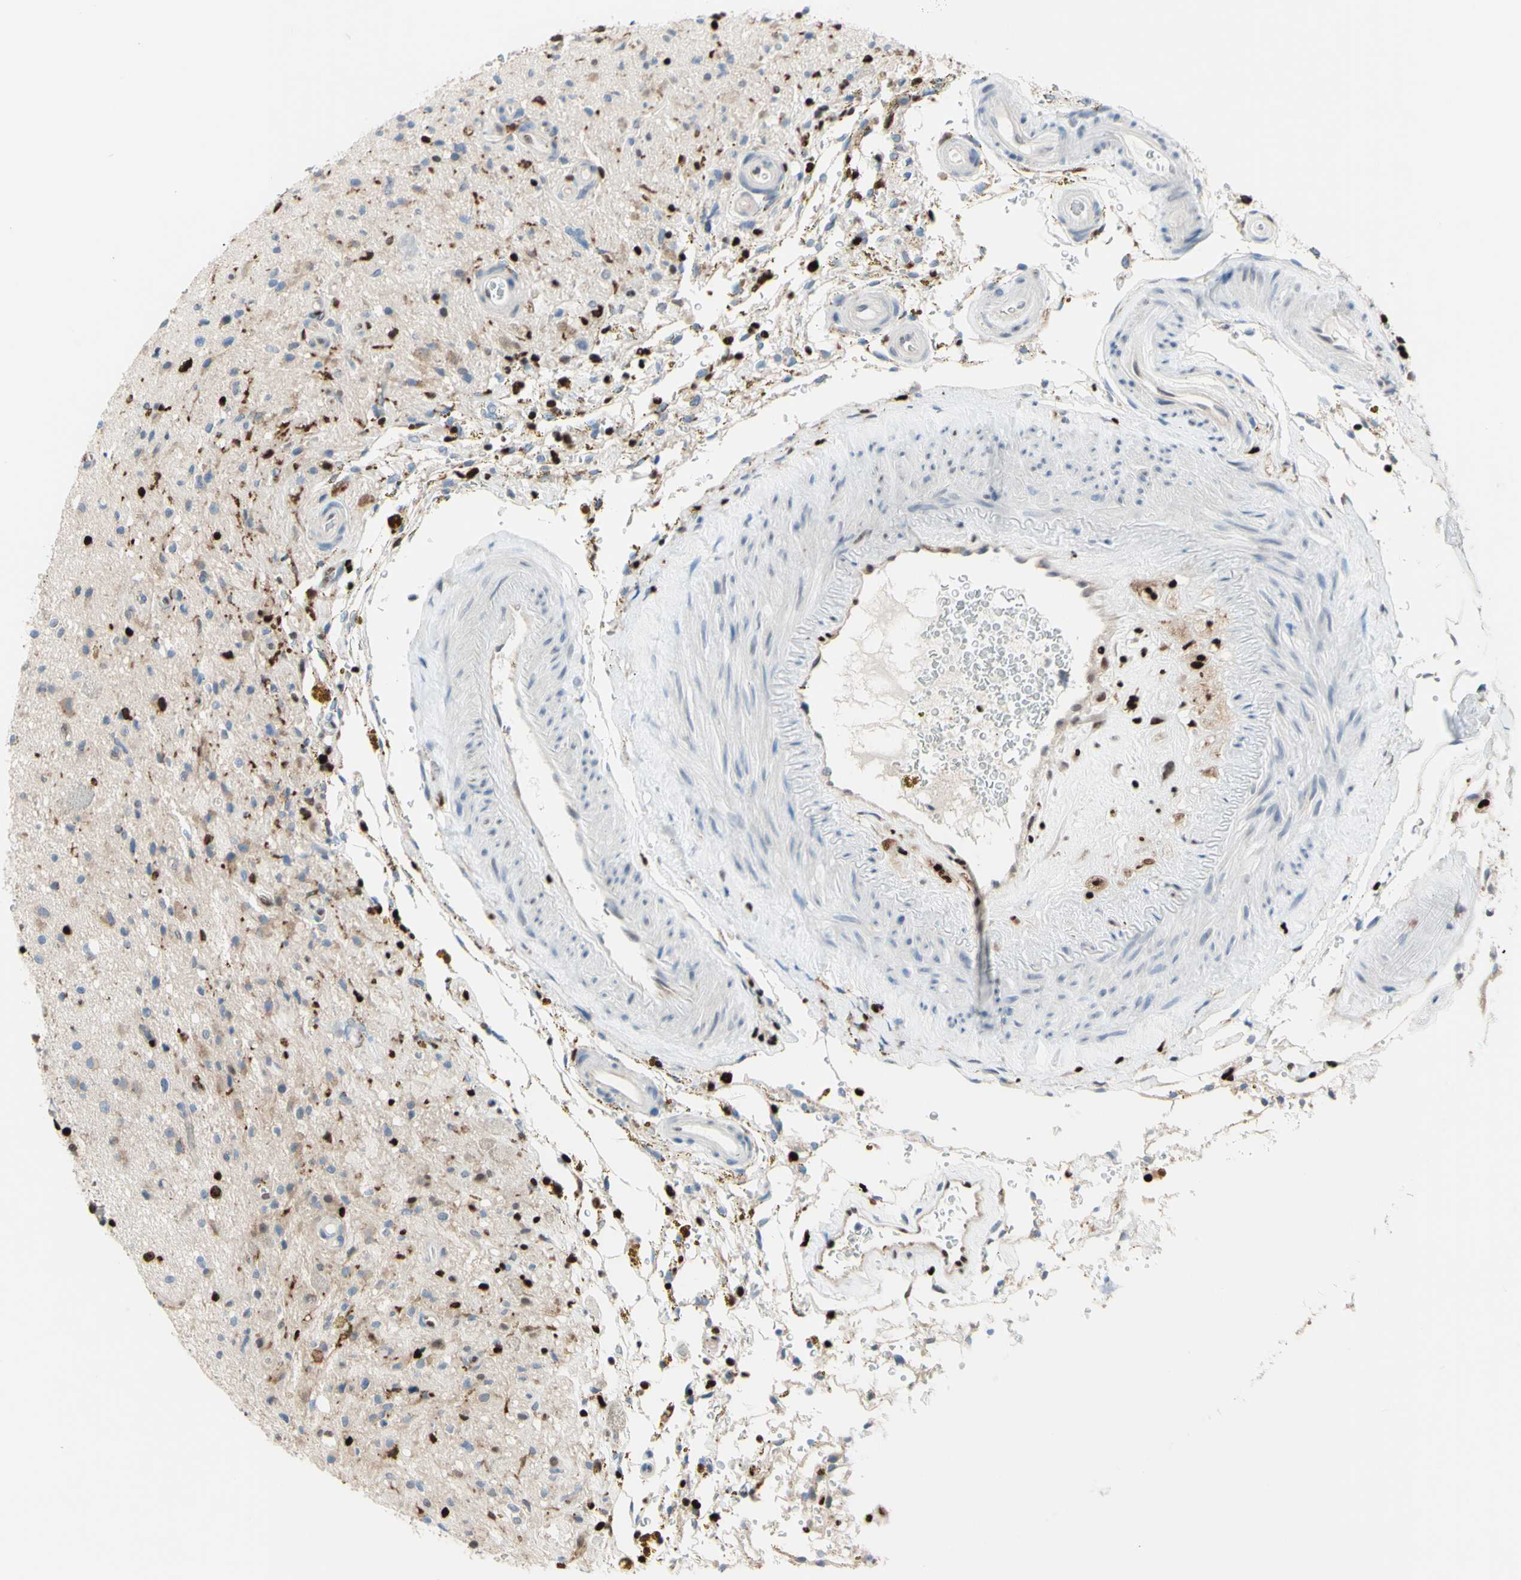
{"staining": {"intensity": "negative", "quantity": "none", "location": "none"}, "tissue": "glioma", "cell_type": "Tumor cells", "image_type": "cancer", "snomed": [{"axis": "morphology", "description": "Glioma, malignant, High grade"}, {"axis": "topography", "description": "Brain"}], "caption": "Protein analysis of malignant high-grade glioma displays no significant expression in tumor cells.", "gene": "EED", "patient": {"sex": "male", "age": 33}}